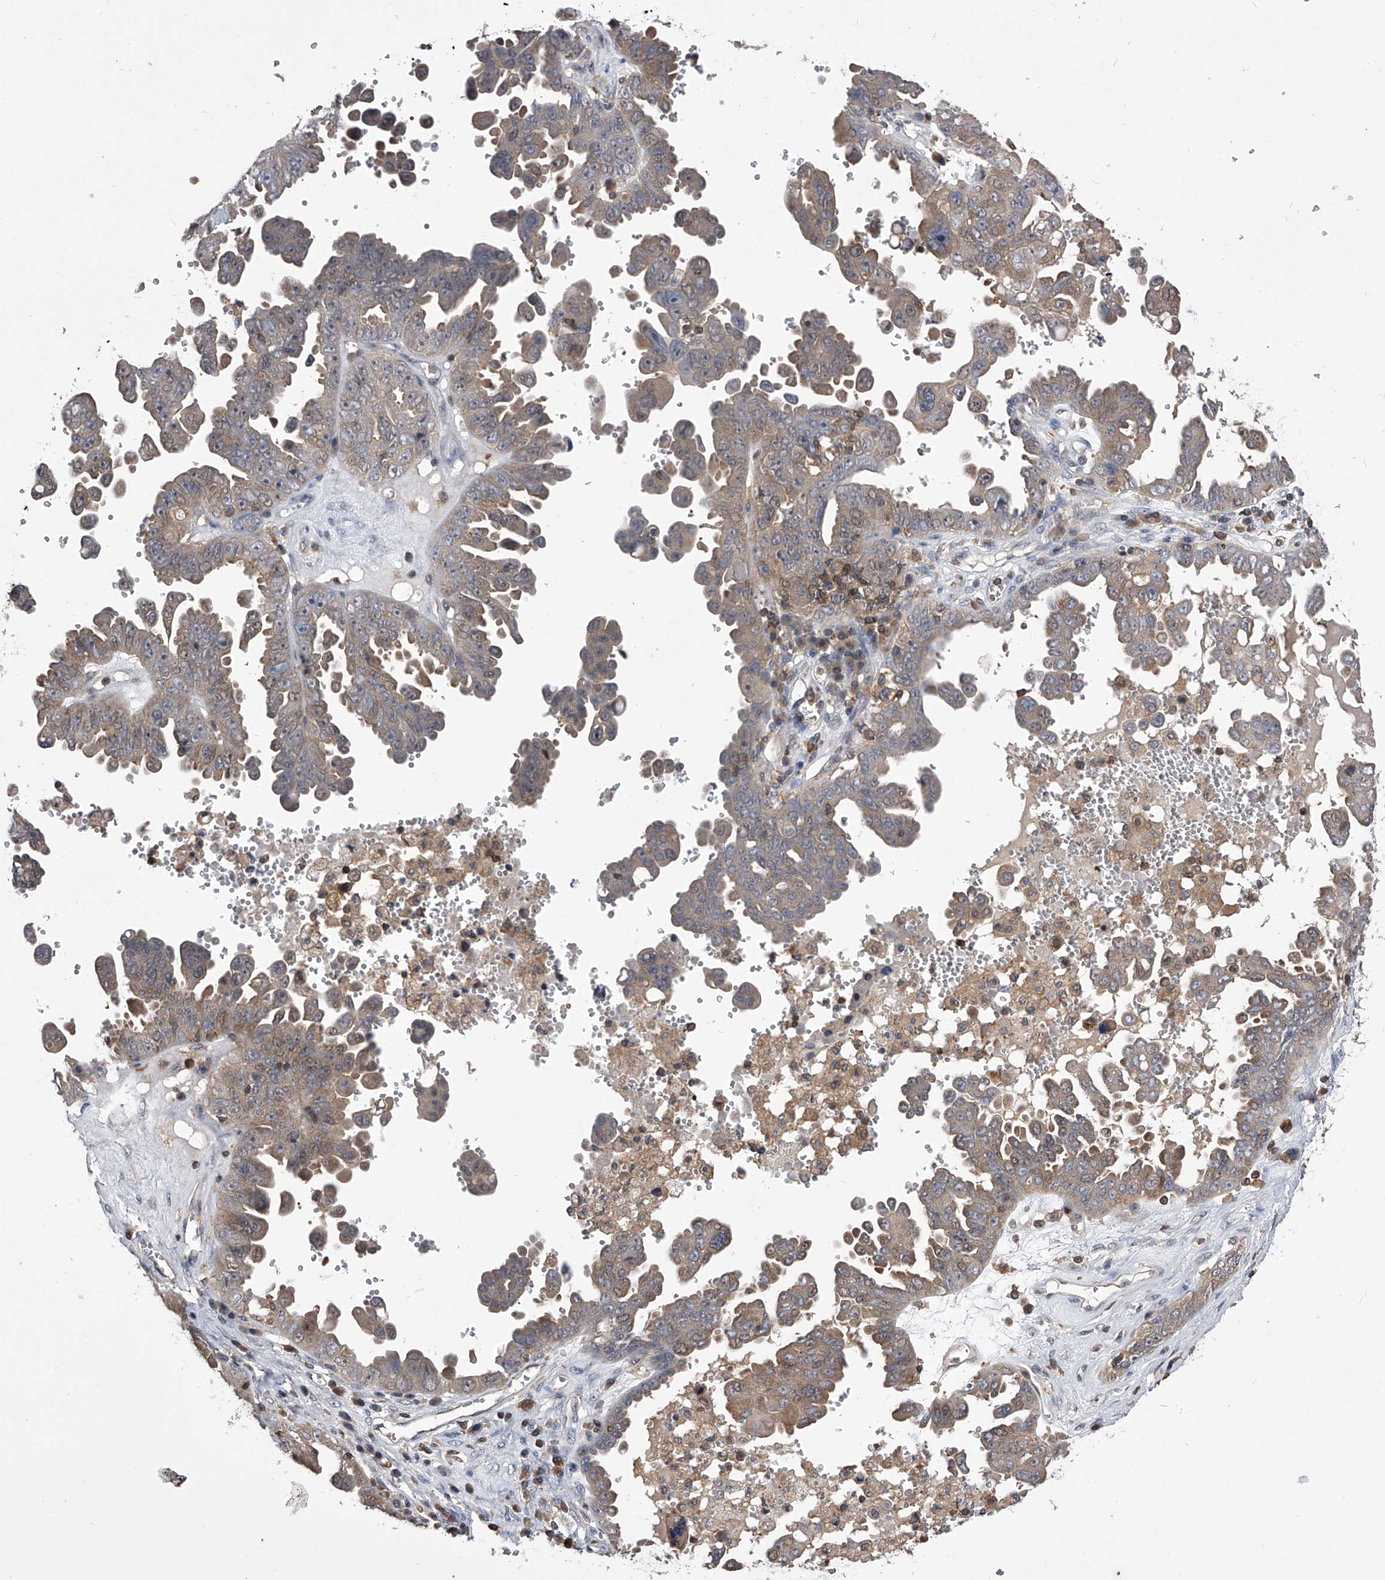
{"staining": {"intensity": "weak", "quantity": ">75%", "location": "cytoplasmic/membranous"}, "tissue": "ovarian cancer", "cell_type": "Tumor cells", "image_type": "cancer", "snomed": [{"axis": "morphology", "description": "Carcinoma, endometroid"}, {"axis": "topography", "description": "Ovary"}], "caption": "Immunohistochemistry (IHC) staining of endometroid carcinoma (ovarian), which demonstrates low levels of weak cytoplasmic/membranous positivity in approximately >75% of tumor cells indicating weak cytoplasmic/membranous protein expression. The staining was performed using DAB (3,3'-diaminobenzidine) (brown) for protein detection and nuclei were counterstained in hematoxylin (blue).", "gene": "PAN3", "patient": {"sex": "female", "age": 62}}